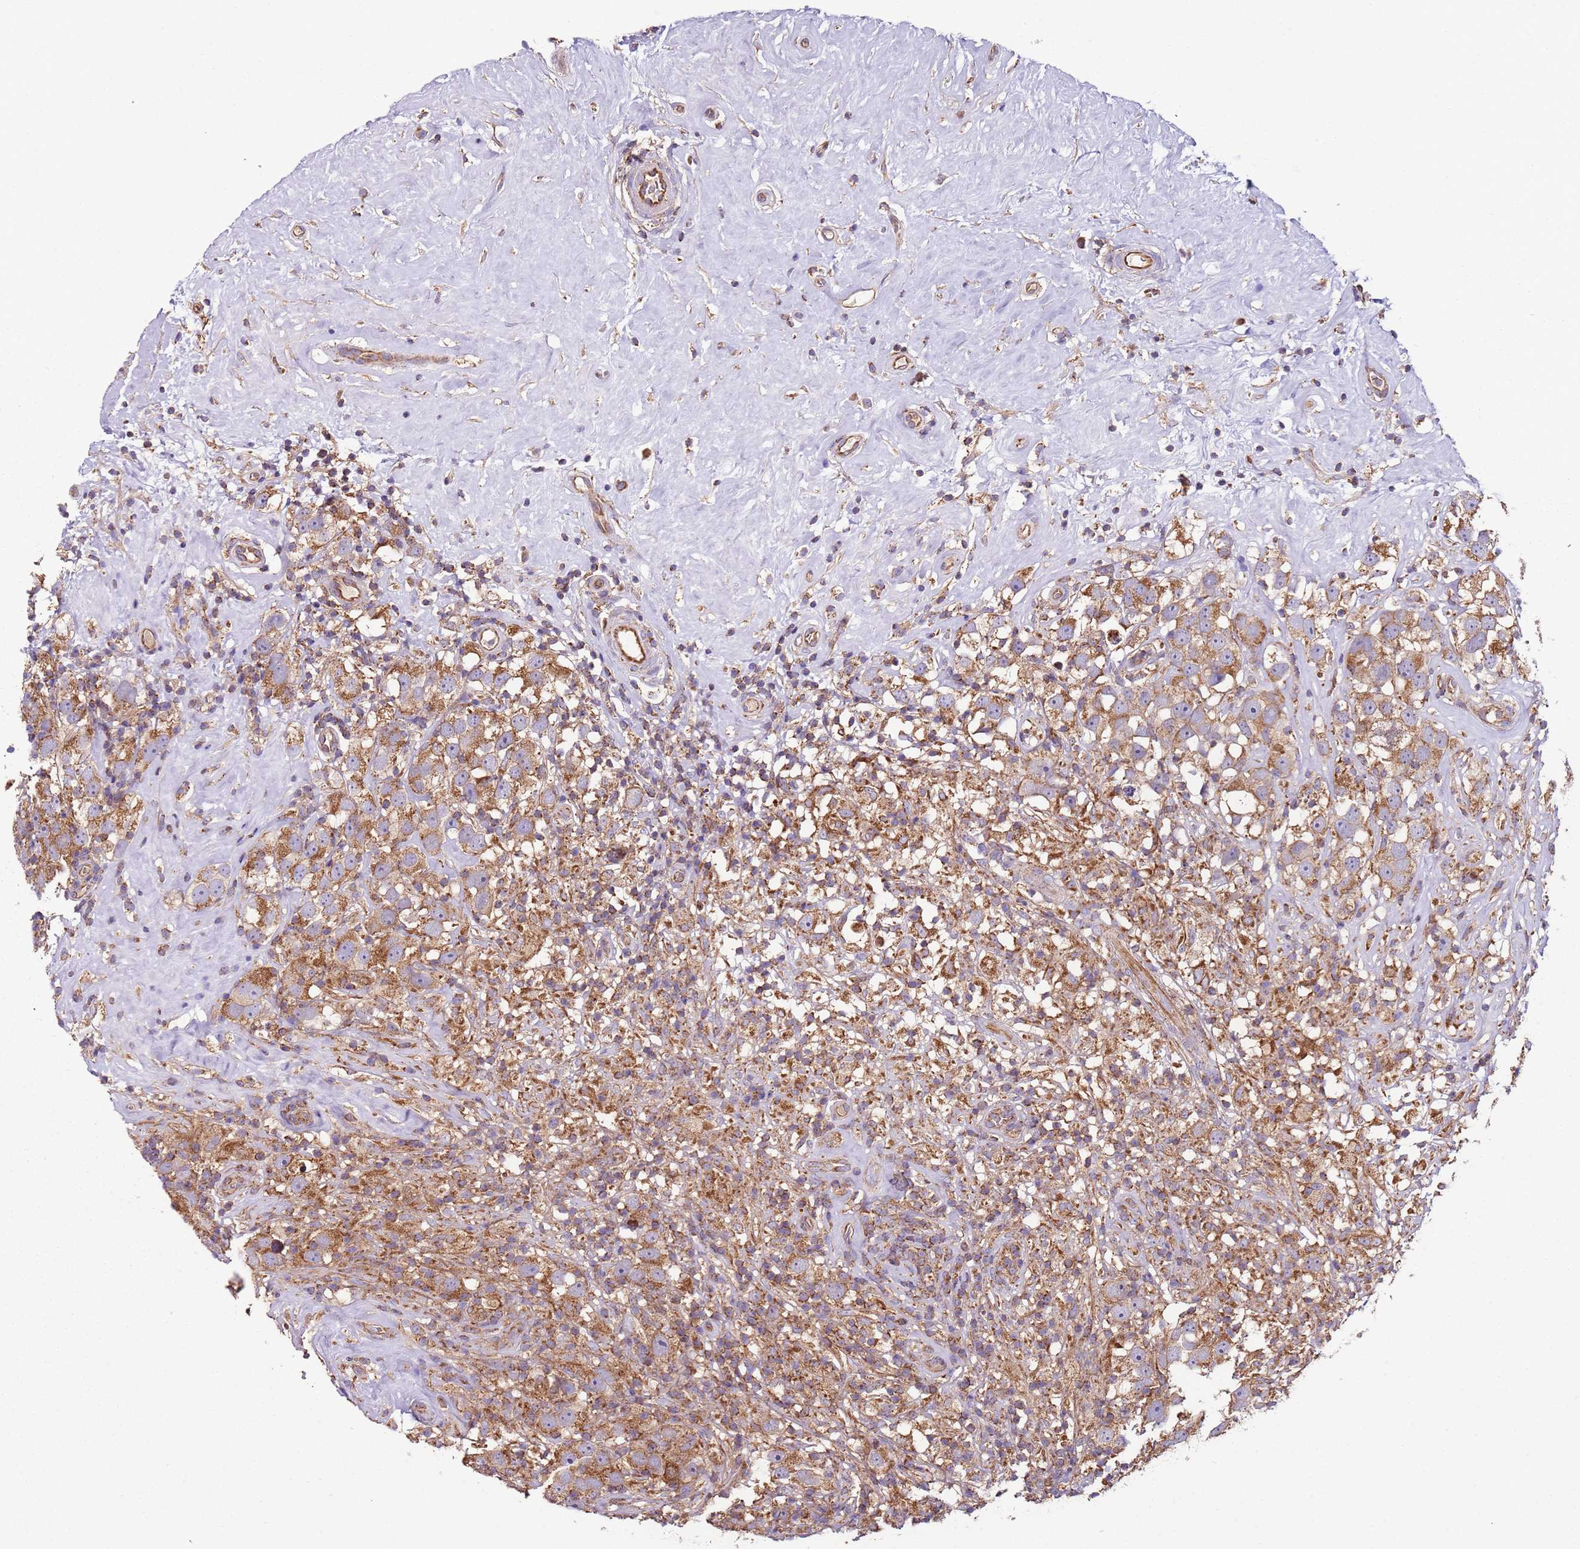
{"staining": {"intensity": "moderate", "quantity": ">75%", "location": "cytoplasmic/membranous"}, "tissue": "testis cancer", "cell_type": "Tumor cells", "image_type": "cancer", "snomed": [{"axis": "morphology", "description": "Seminoma, NOS"}, {"axis": "topography", "description": "Testis"}], "caption": "Human testis seminoma stained with a protein marker reveals moderate staining in tumor cells.", "gene": "RMND5A", "patient": {"sex": "male", "age": 49}}